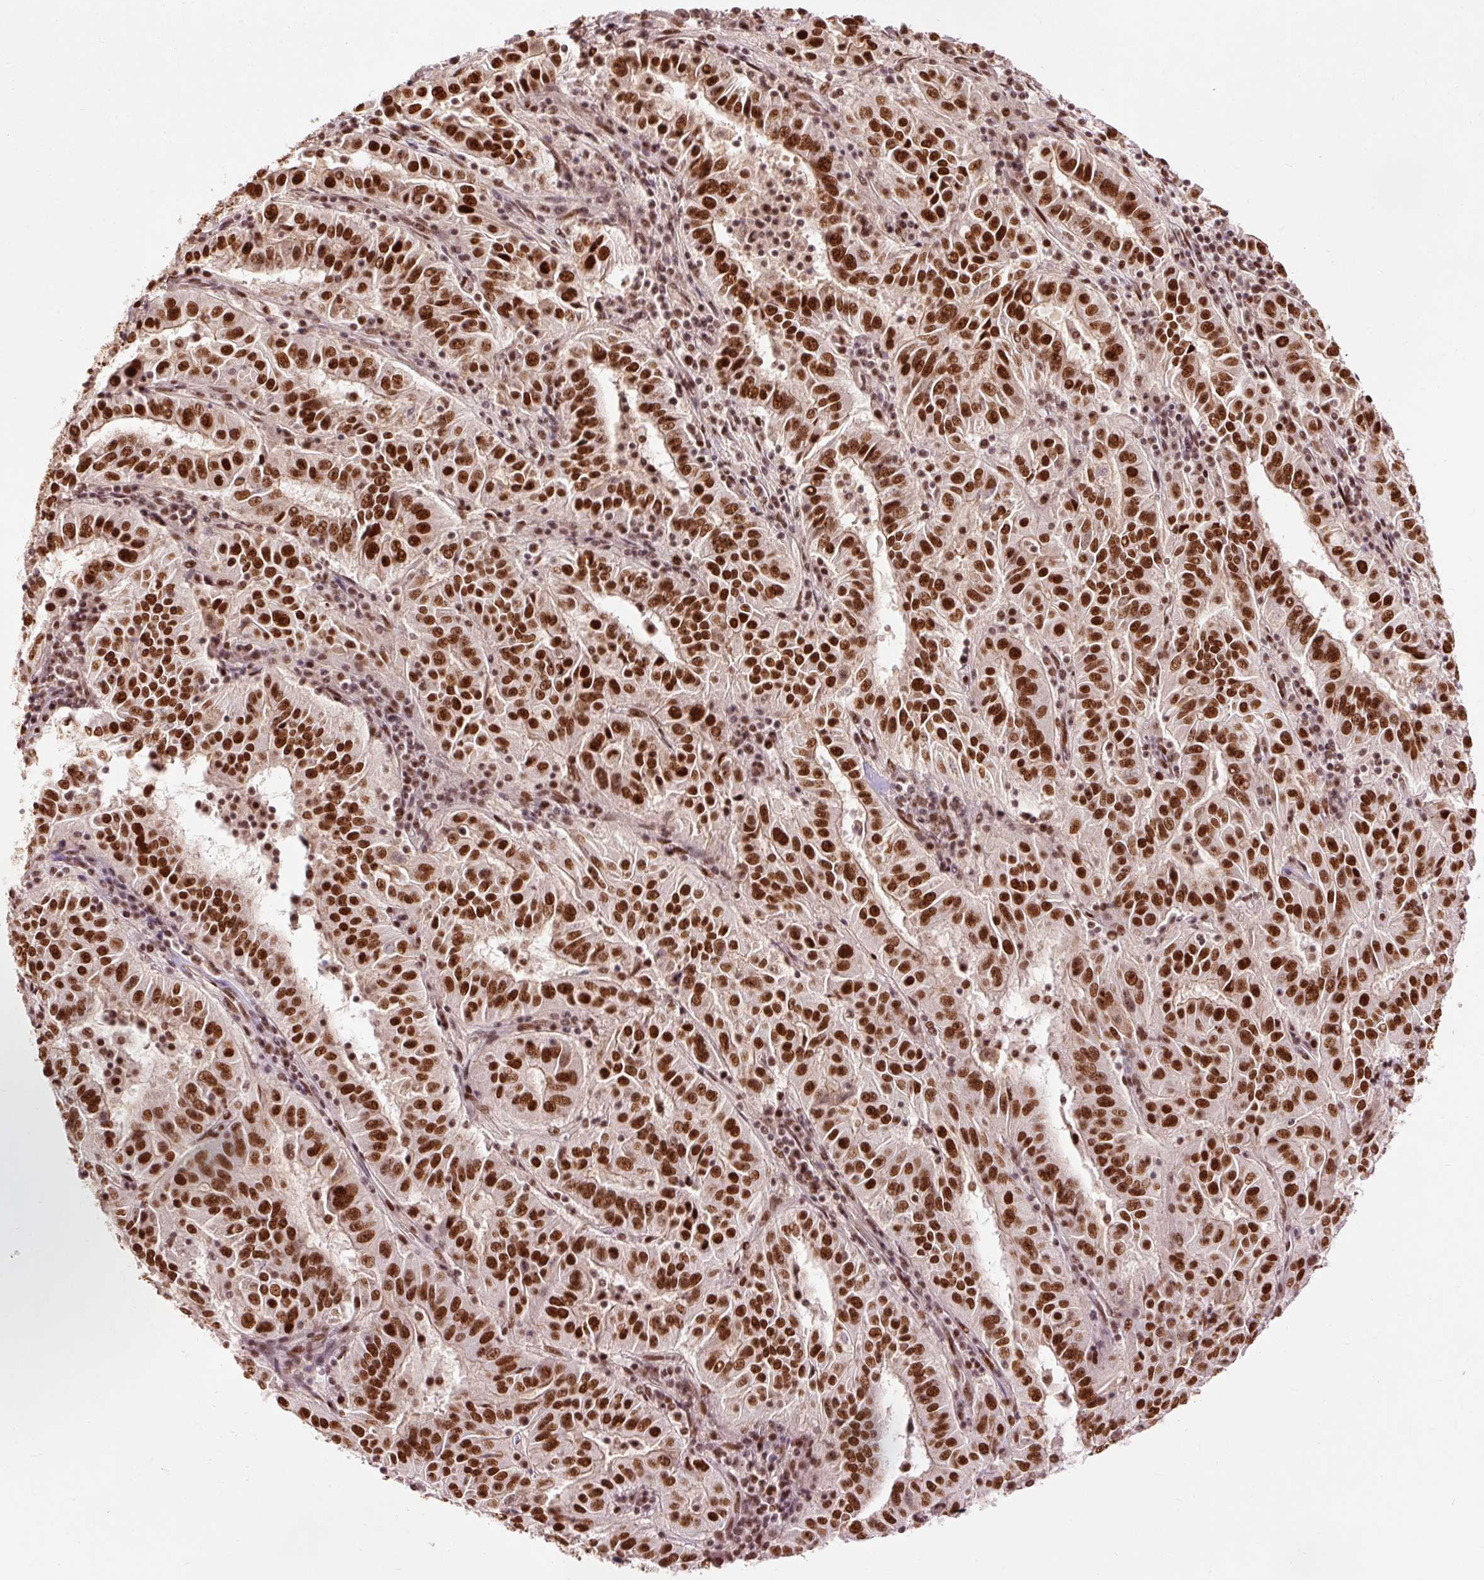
{"staining": {"intensity": "strong", "quantity": ">75%", "location": "nuclear"}, "tissue": "pancreatic cancer", "cell_type": "Tumor cells", "image_type": "cancer", "snomed": [{"axis": "morphology", "description": "Adenocarcinoma, NOS"}, {"axis": "topography", "description": "Pancreas"}], "caption": "A micrograph showing strong nuclear positivity in approximately >75% of tumor cells in pancreatic cancer, as visualized by brown immunohistochemical staining.", "gene": "ZBTB44", "patient": {"sex": "male", "age": 63}}